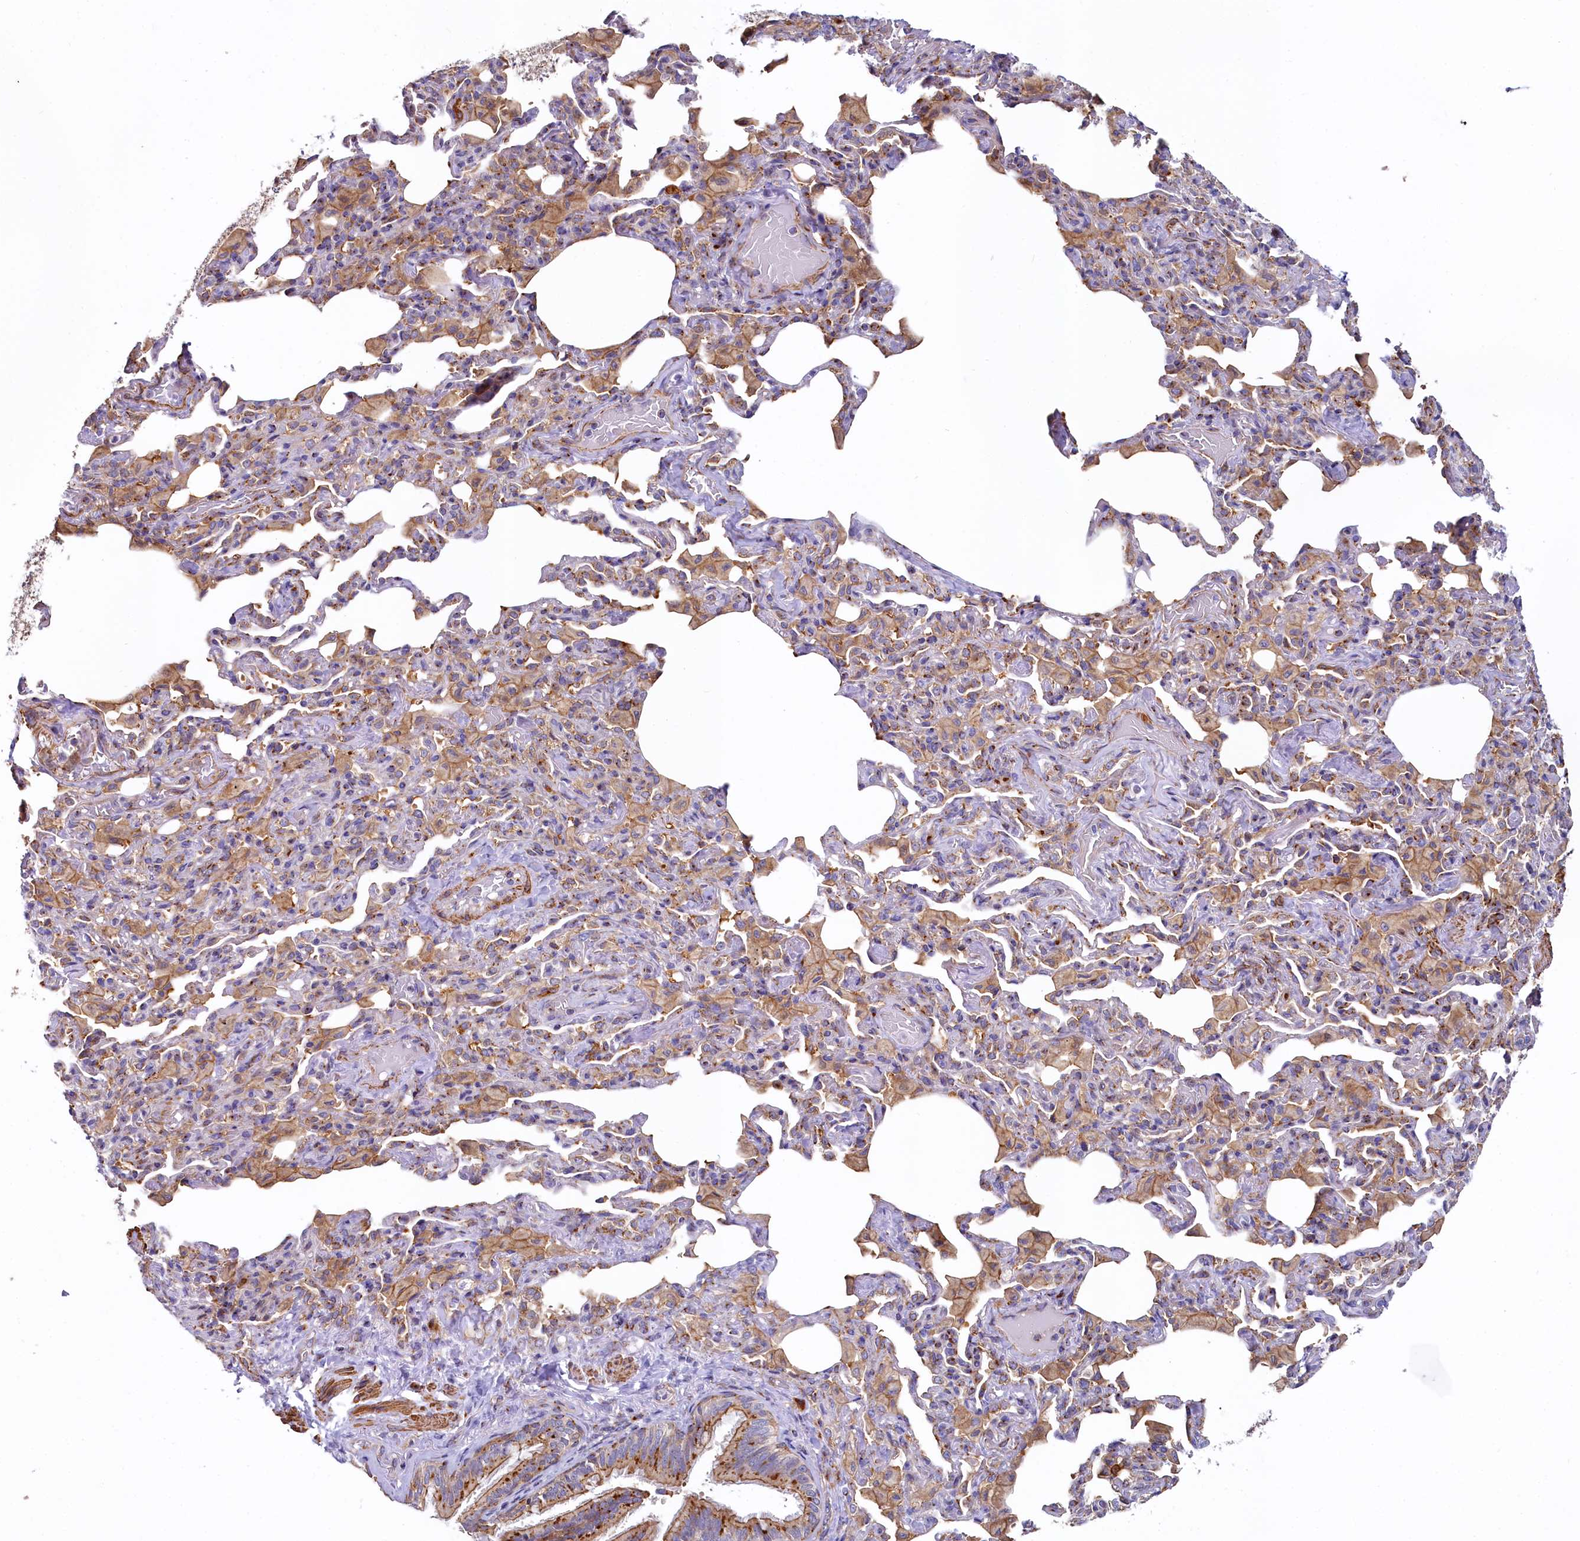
{"staining": {"intensity": "moderate", "quantity": ">75%", "location": "cytoplasmic/membranous"}, "tissue": "bronchus", "cell_type": "Respiratory epithelial cells", "image_type": "normal", "snomed": [{"axis": "morphology", "description": "Normal tissue, NOS"}, {"axis": "morphology", "description": "Inflammation, NOS"}, {"axis": "topography", "description": "Lung"}], "caption": "Normal bronchus was stained to show a protein in brown. There is medium levels of moderate cytoplasmic/membranous staining in about >75% of respiratory epithelial cells.", "gene": "BET1L", "patient": {"sex": "female", "age": 46}}